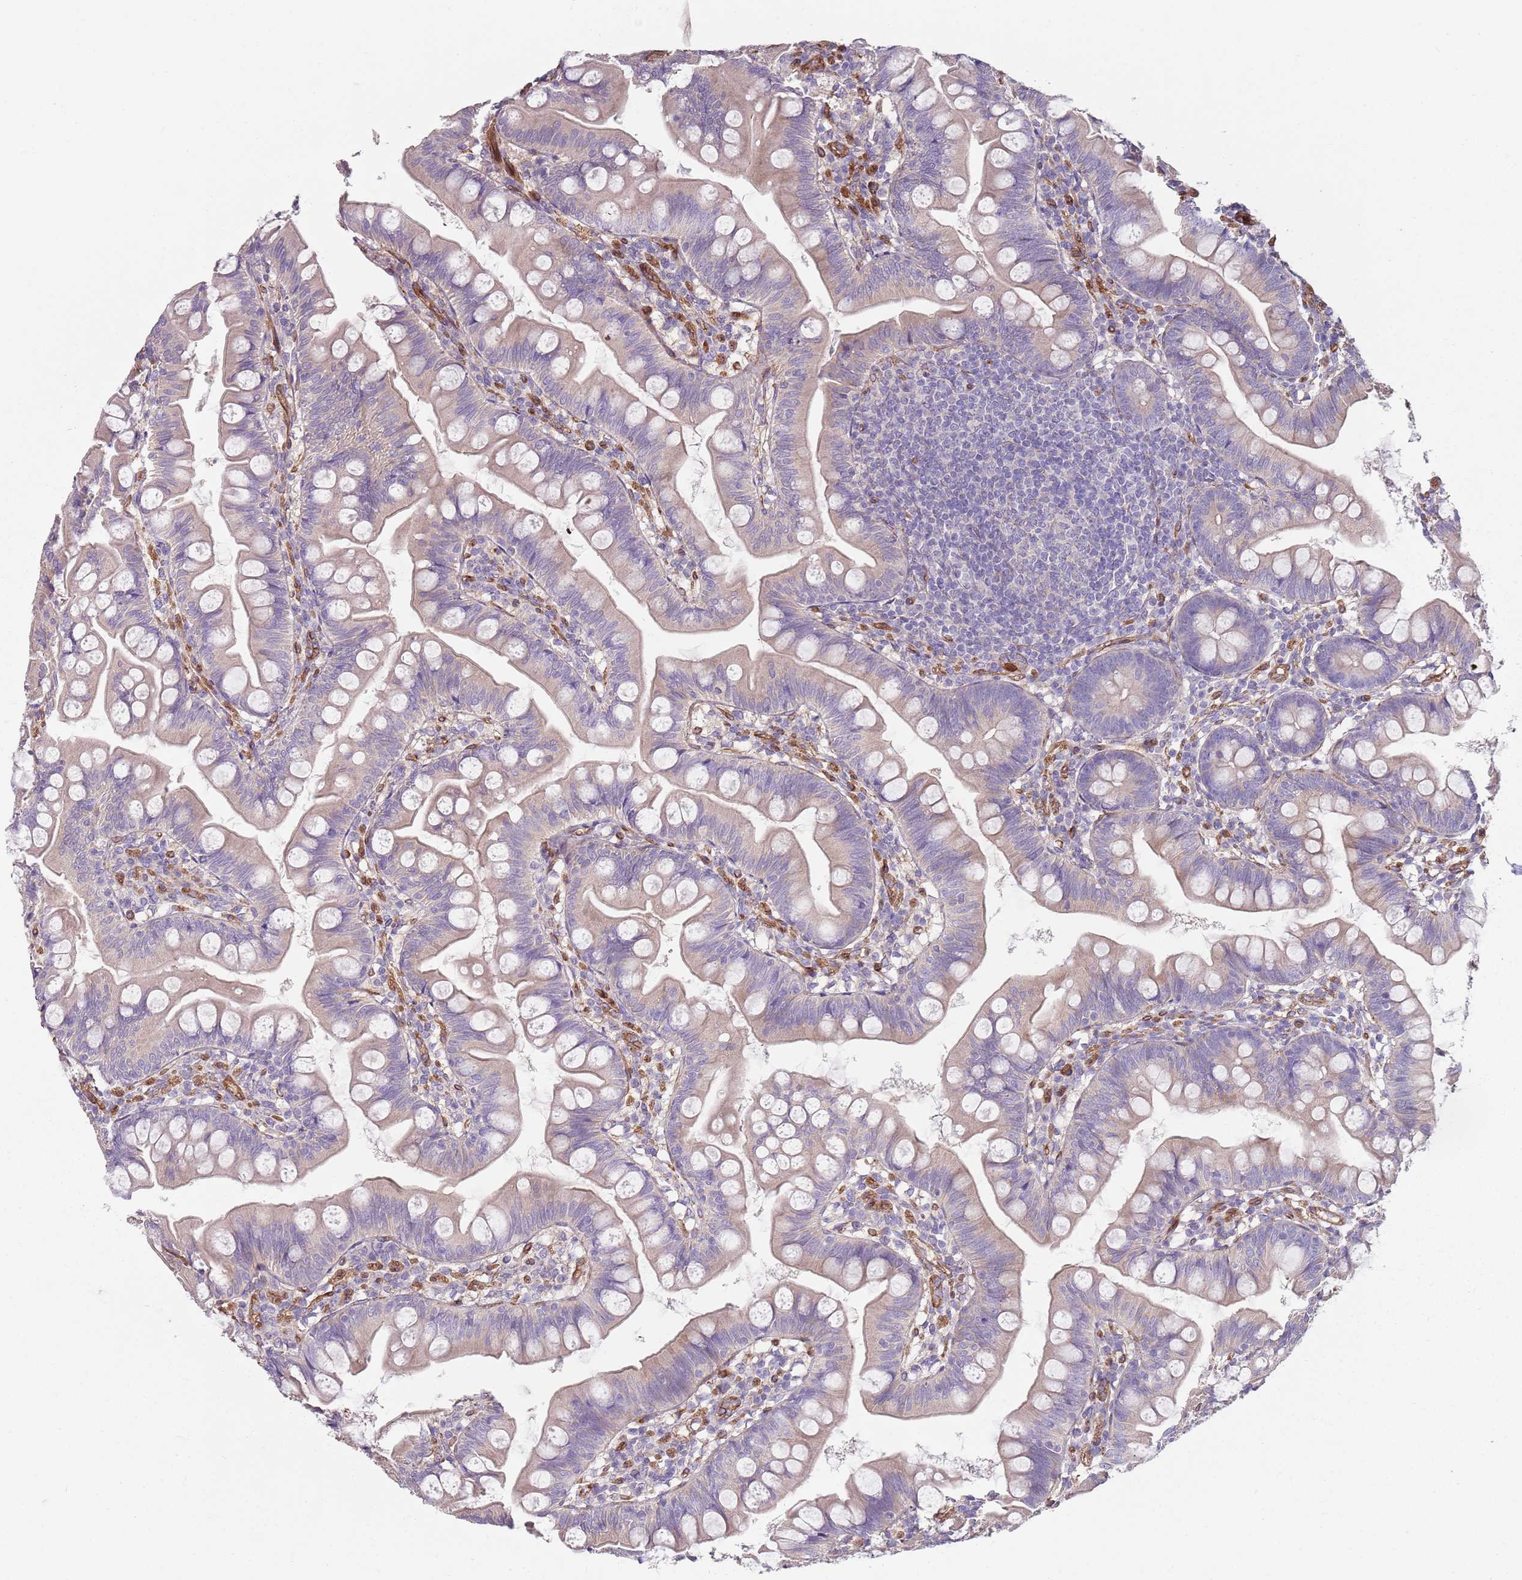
{"staining": {"intensity": "negative", "quantity": "none", "location": "none"}, "tissue": "small intestine", "cell_type": "Glandular cells", "image_type": "normal", "snomed": [{"axis": "morphology", "description": "Normal tissue, NOS"}, {"axis": "topography", "description": "Small intestine"}], "caption": "High magnification brightfield microscopy of benign small intestine stained with DAB (brown) and counterstained with hematoxylin (blue): glandular cells show no significant expression. (Brightfield microscopy of DAB IHC at high magnification).", "gene": "PHLPP2", "patient": {"sex": "male", "age": 7}}